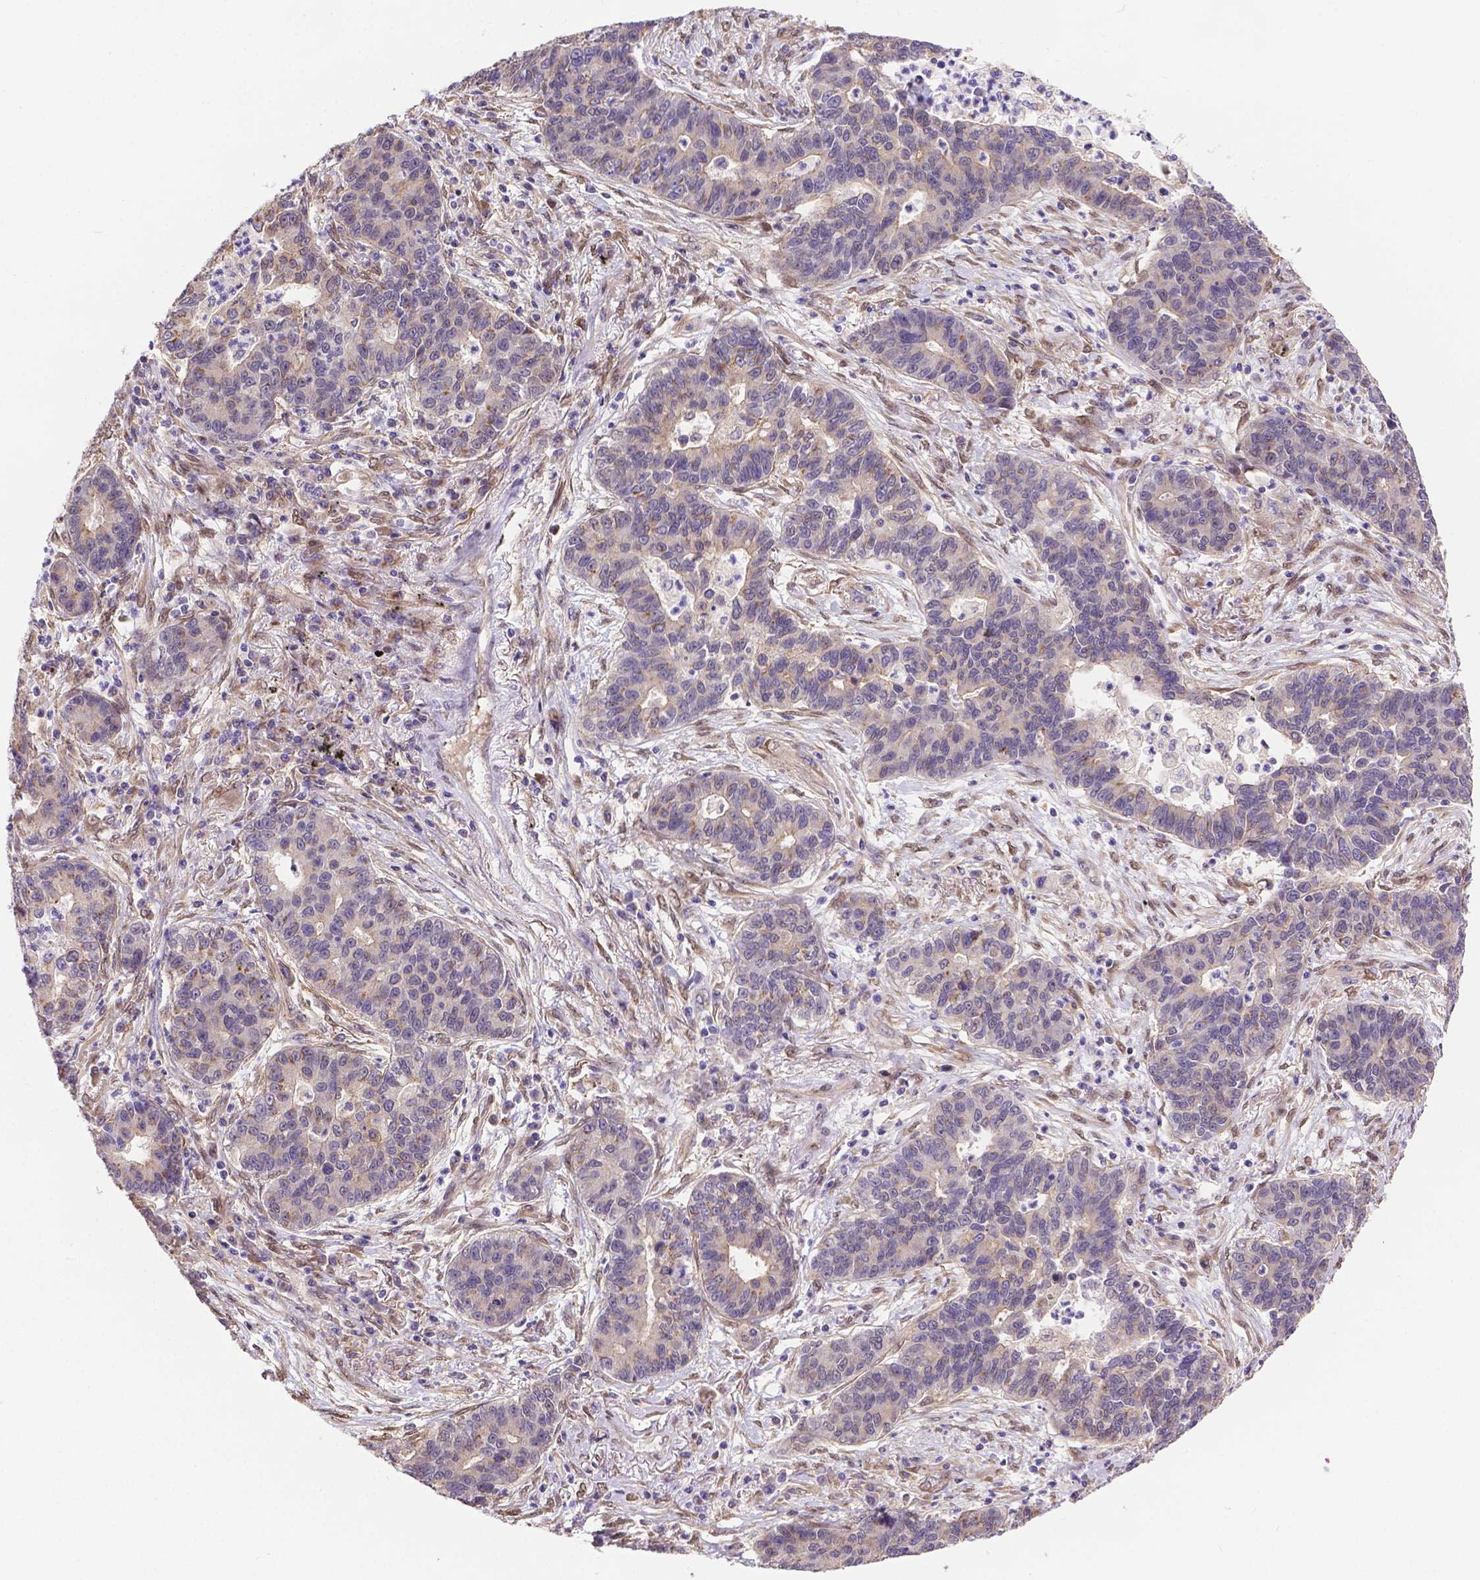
{"staining": {"intensity": "negative", "quantity": "none", "location": "none"}, "tissue": "lung cancer", "cell_type": "Tumor cells", "image_type": "cancer", "snomed": [{"axis": "morphology", "description": "Adenocarcinoma, NOS"}, {"axis": "topography", "description": "Lung"}], "caption": "Immunohistochemical staining of adenocarcinoma (lung) demonstrates no significant expression in tumor cells. (DAB (3,3'-diaminobenzidine) immunohistochemistry (IHC), high magnification).", "gene": "YAP1", "patient": {"sex": "female", "age": 57}}